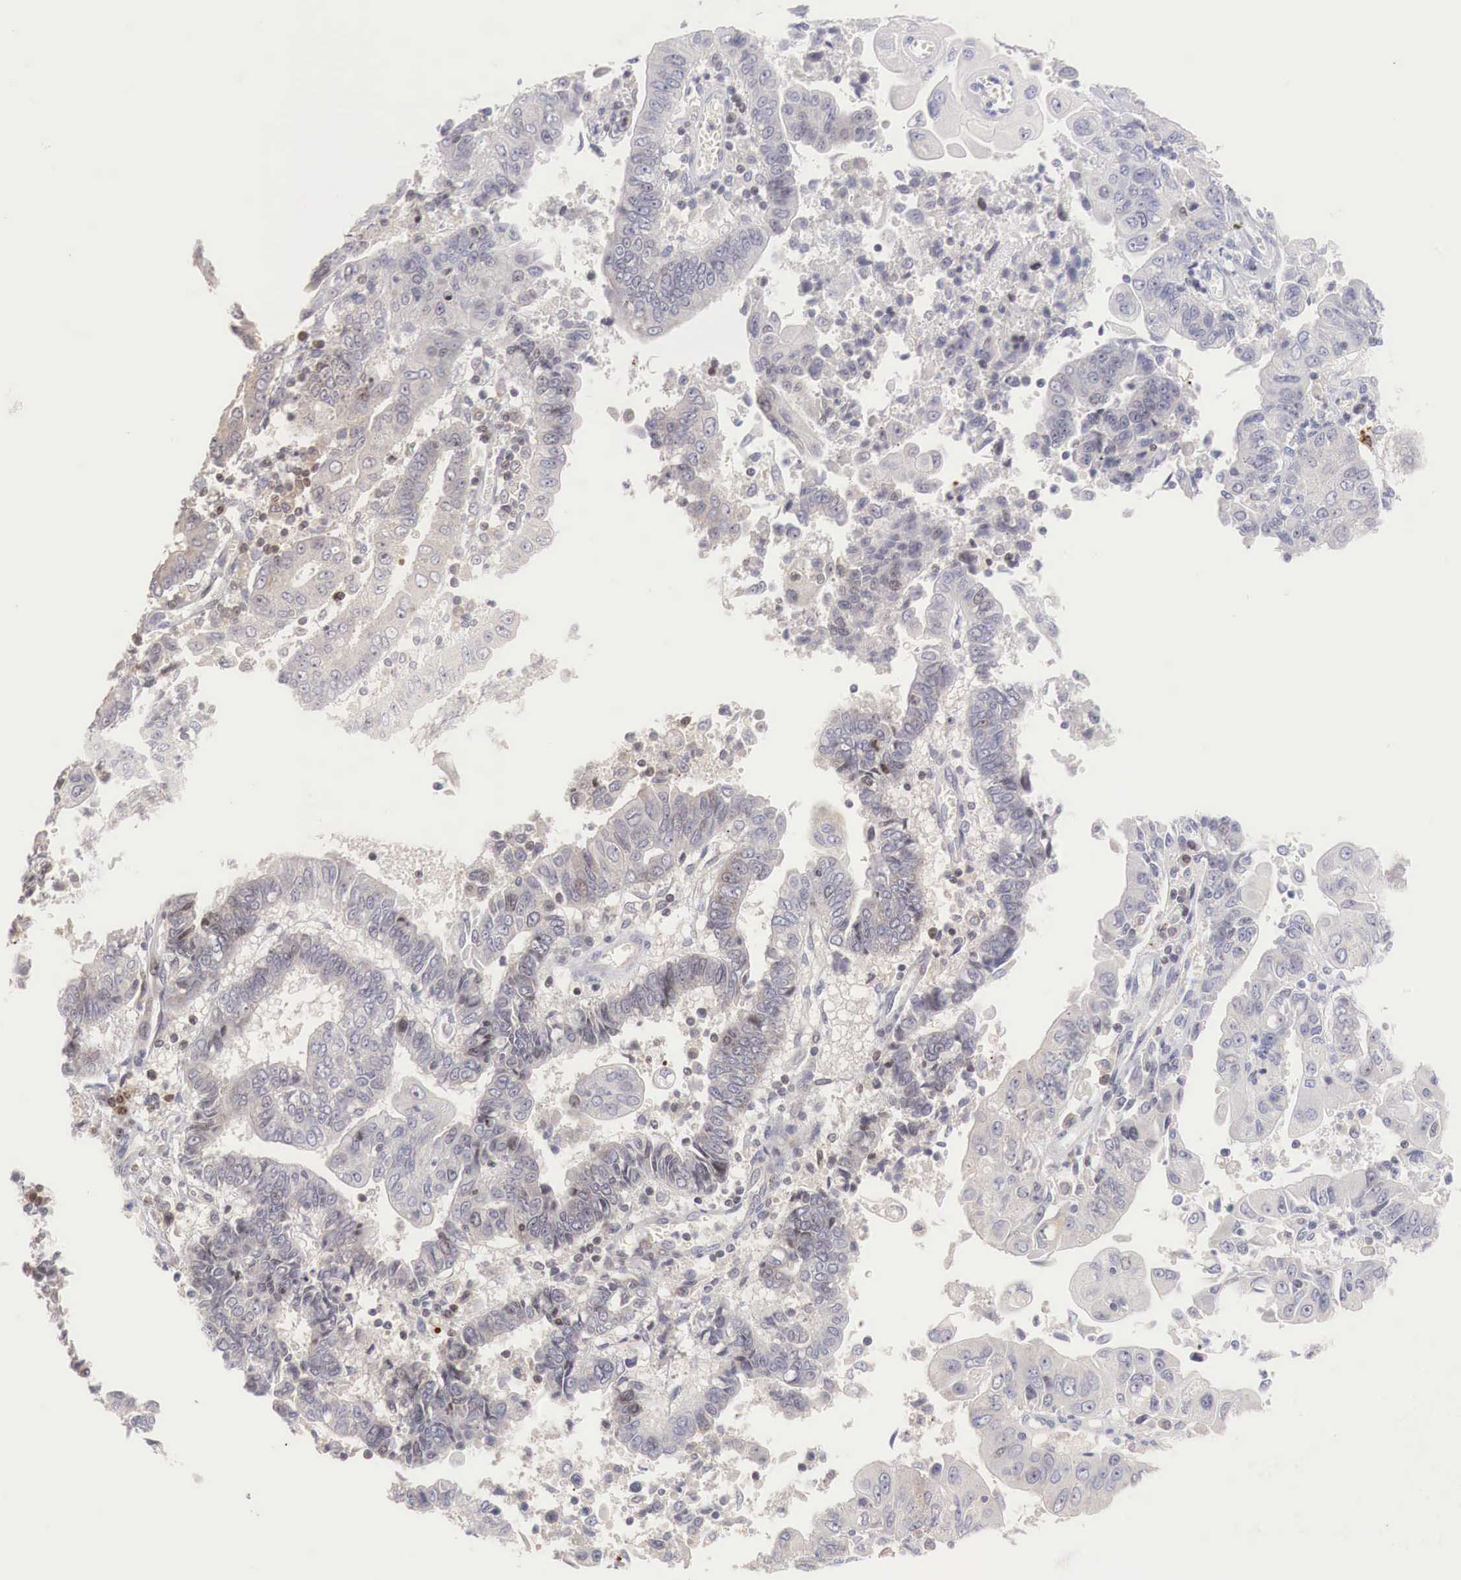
{"staining": {"intensity": "weak", "quantity": "<25%", "location": "nuclear"}, "tissue": "endometrial cancer", "cell_type": "Tumor cells", "image_type": "cancer", "snomed": [{"axis": "morphology", "description": "Adenocarcinoma, NOS"}, {"axis": "topography", "description": "Endometrium"}], "caption": "Tumor cells show no significant protein staining in adenocarcinoma (endometrial).", "gene": "CLCN5", "patient": {"sex": "female", "age": 75}}